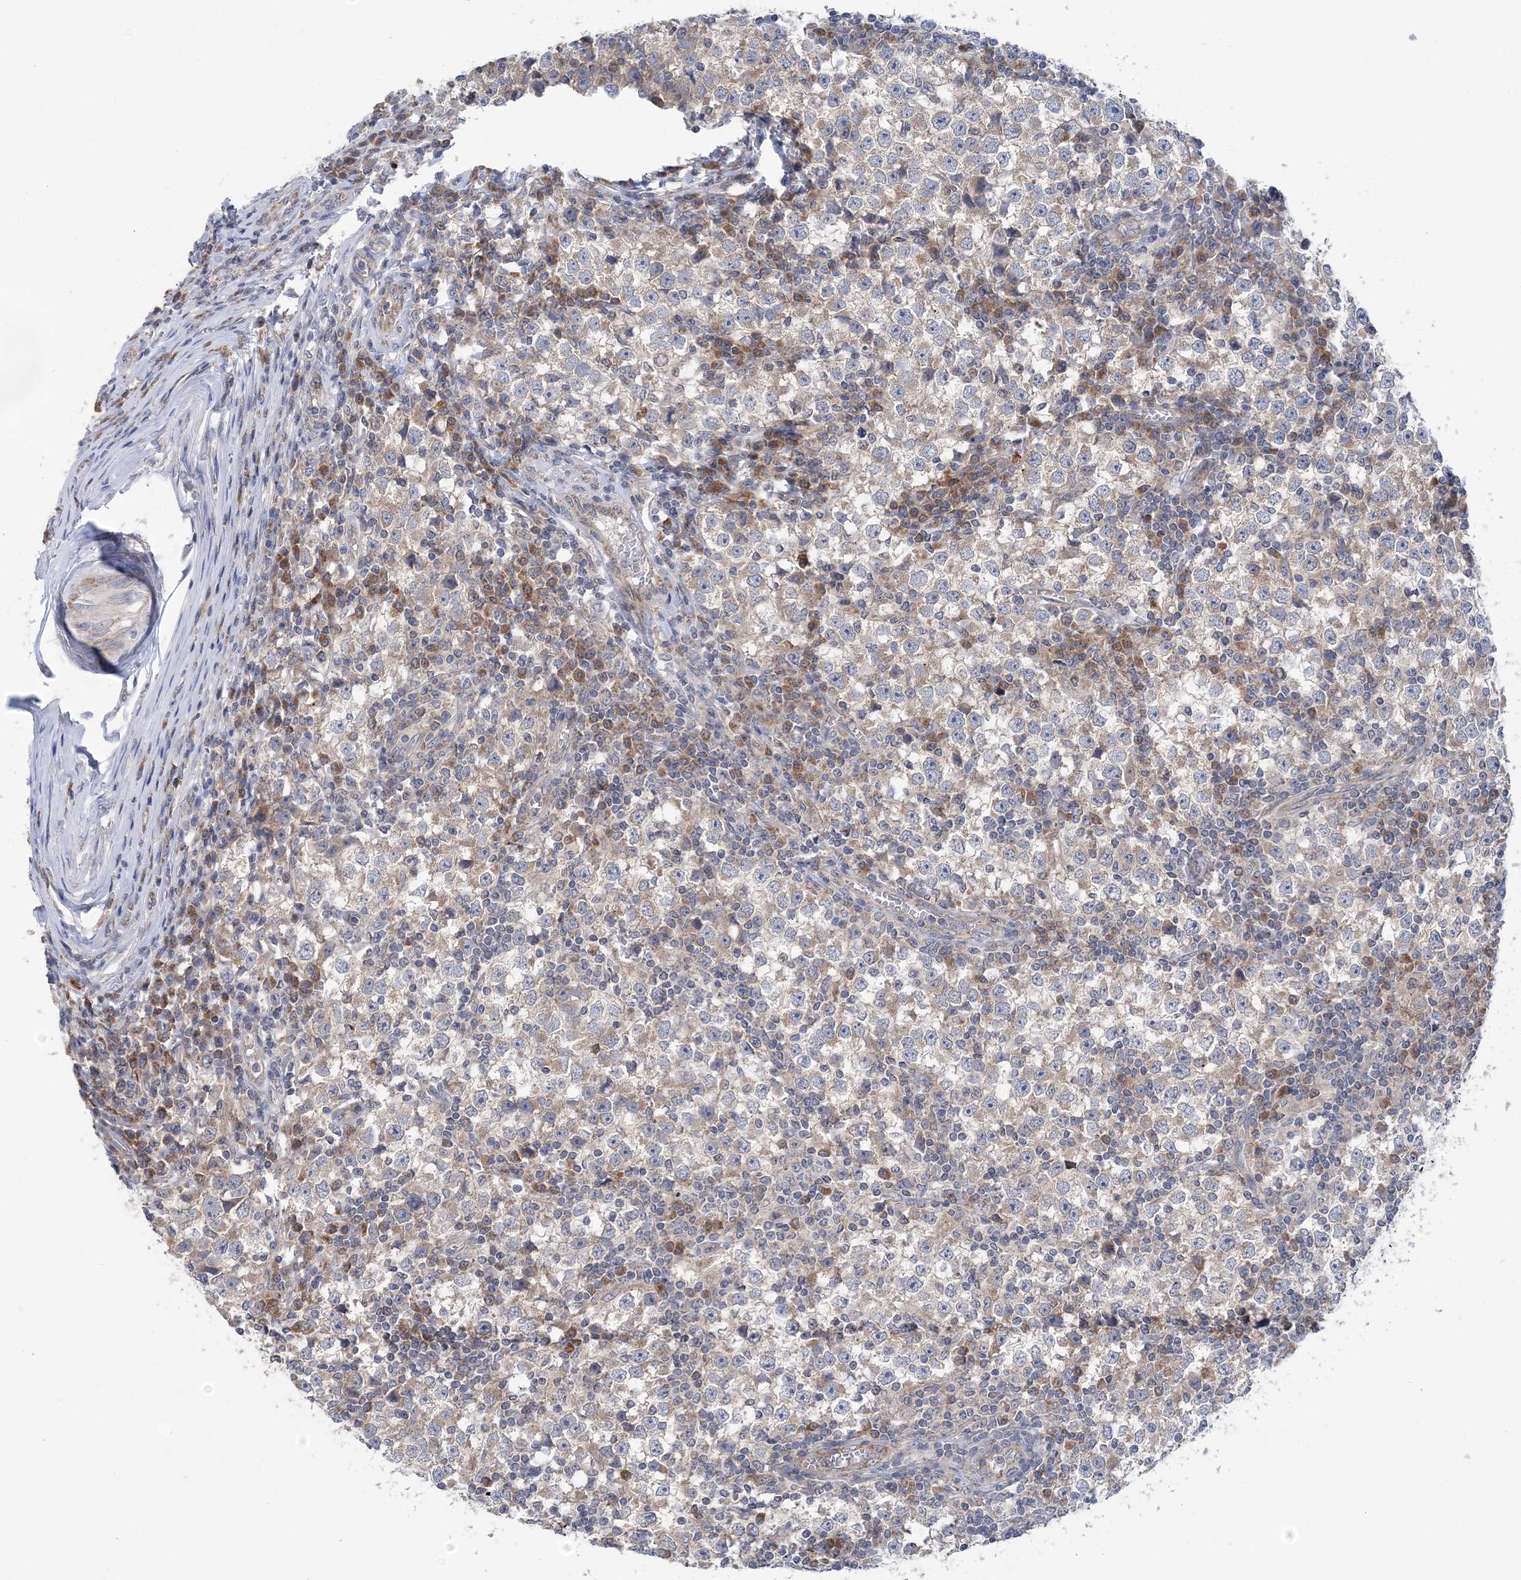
{"staining": {"intensity": "weak", "quantity": "<25%", "location": "cytoplasmic/membranous"}, "tissue": "testis cancer", "cell_type": "Tumor cells", "image_type": "cancer", "snomed": [{"axis": "morphology", "description": "Seminoma, NOS"}, {"axis": "topography", "description": "Testis"}], "caption": "A high-resolution histopathology image shows immunohistochemistry staining of testis cancer, which displays no significant expression in tumor cells. (DAB (3,3'-diaminobenzidine) IHC, high magnification).", "gene": "COPE", "patient": {"sex": "male", "age": 65}}